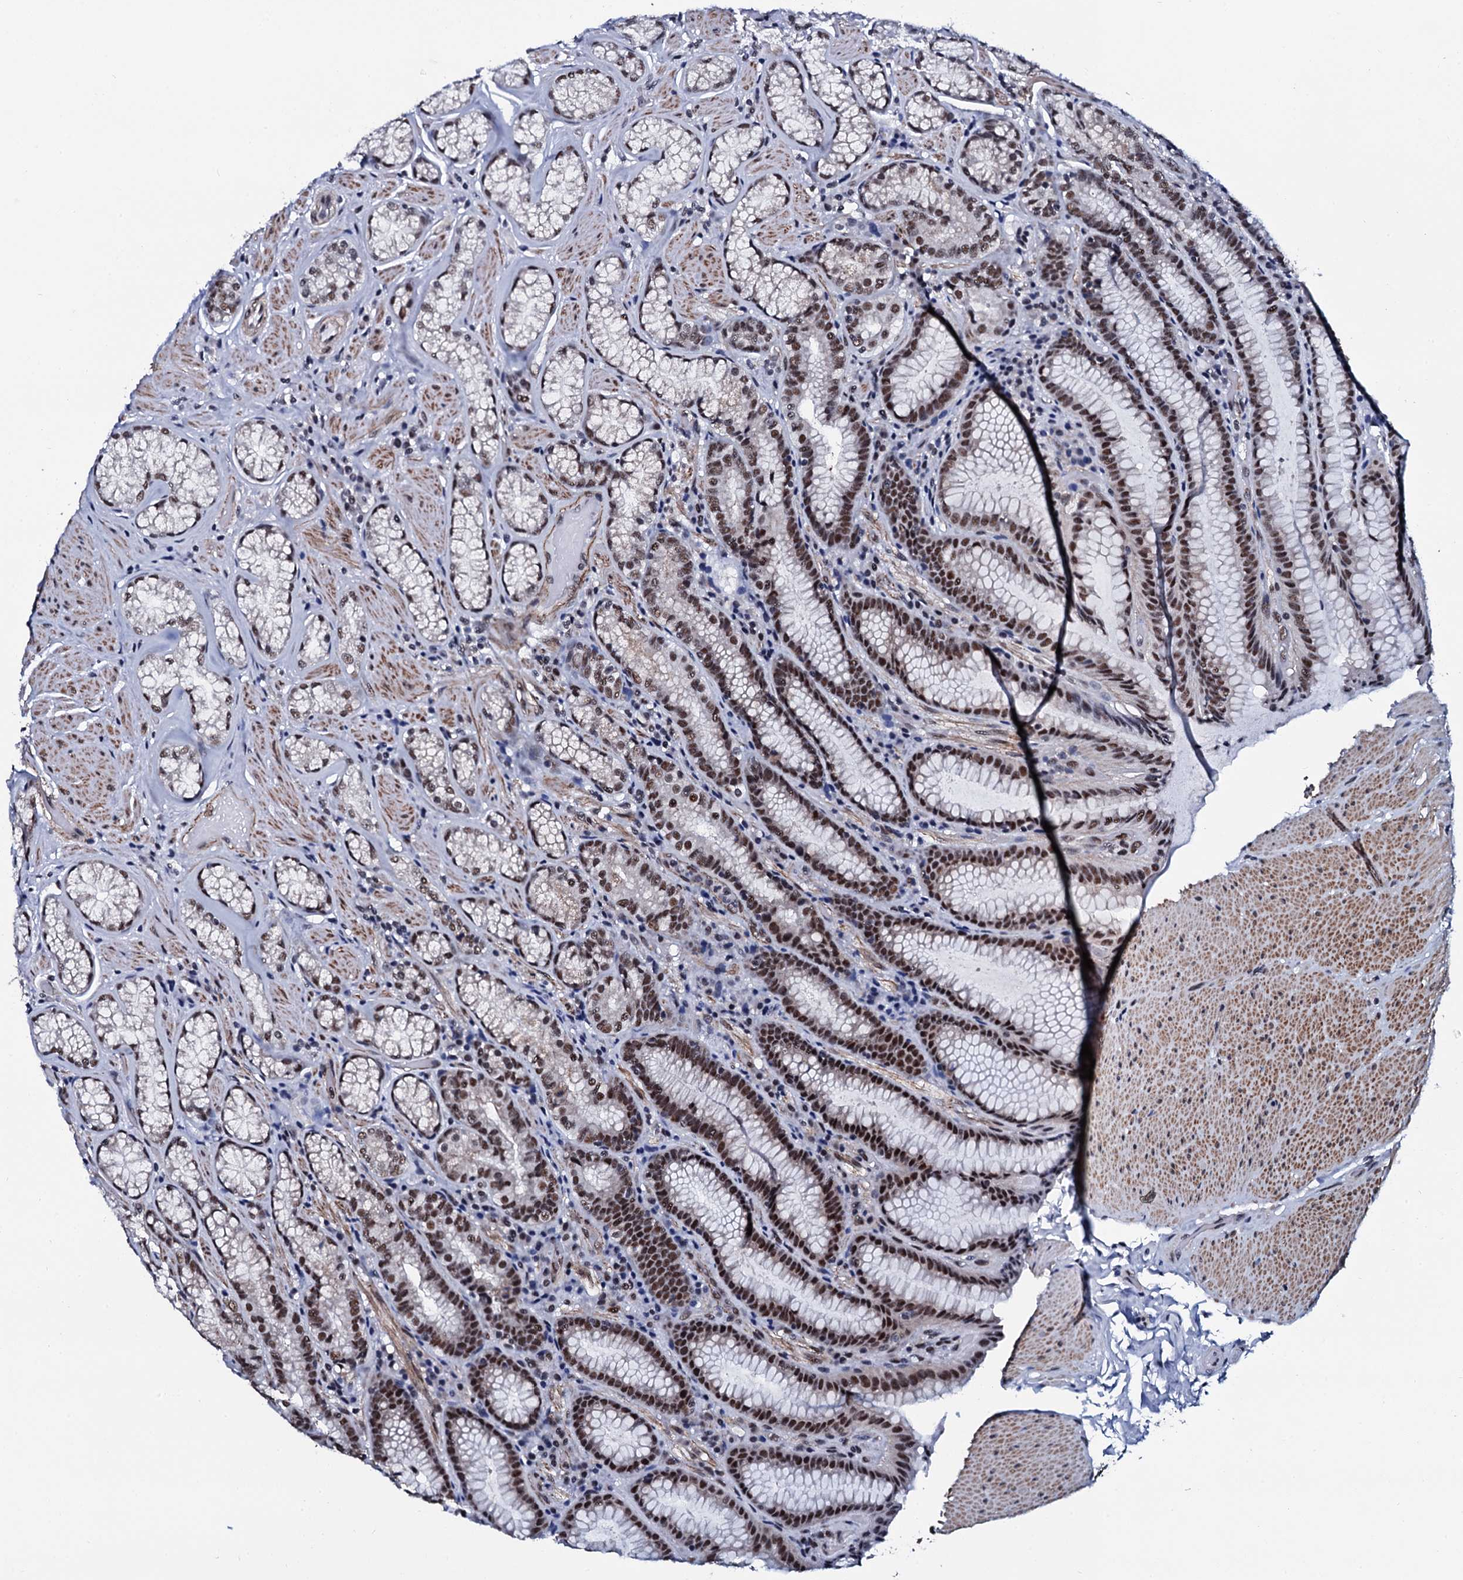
{"staining": {"intensity": "strong", "quantity": ">75%", "location": "nuclear"}, "tissue": "stomach", "cell_type": "Glandular cells", "image_type": "normal", "snomed": [{"axis": "morphology", "description": "Normal tissue, NOS"}, {"axis": "topography", "description": "Stomach, upper"}, {"axis": "topography", "description": "Stomach, lower"}], "caption": "Human stomach stained with a brown dye exhibits strong nuclear positive expression in about >75% of glandular cells.", "gene": "CWC15", "patient": {"sex": "female", "age": 76}}